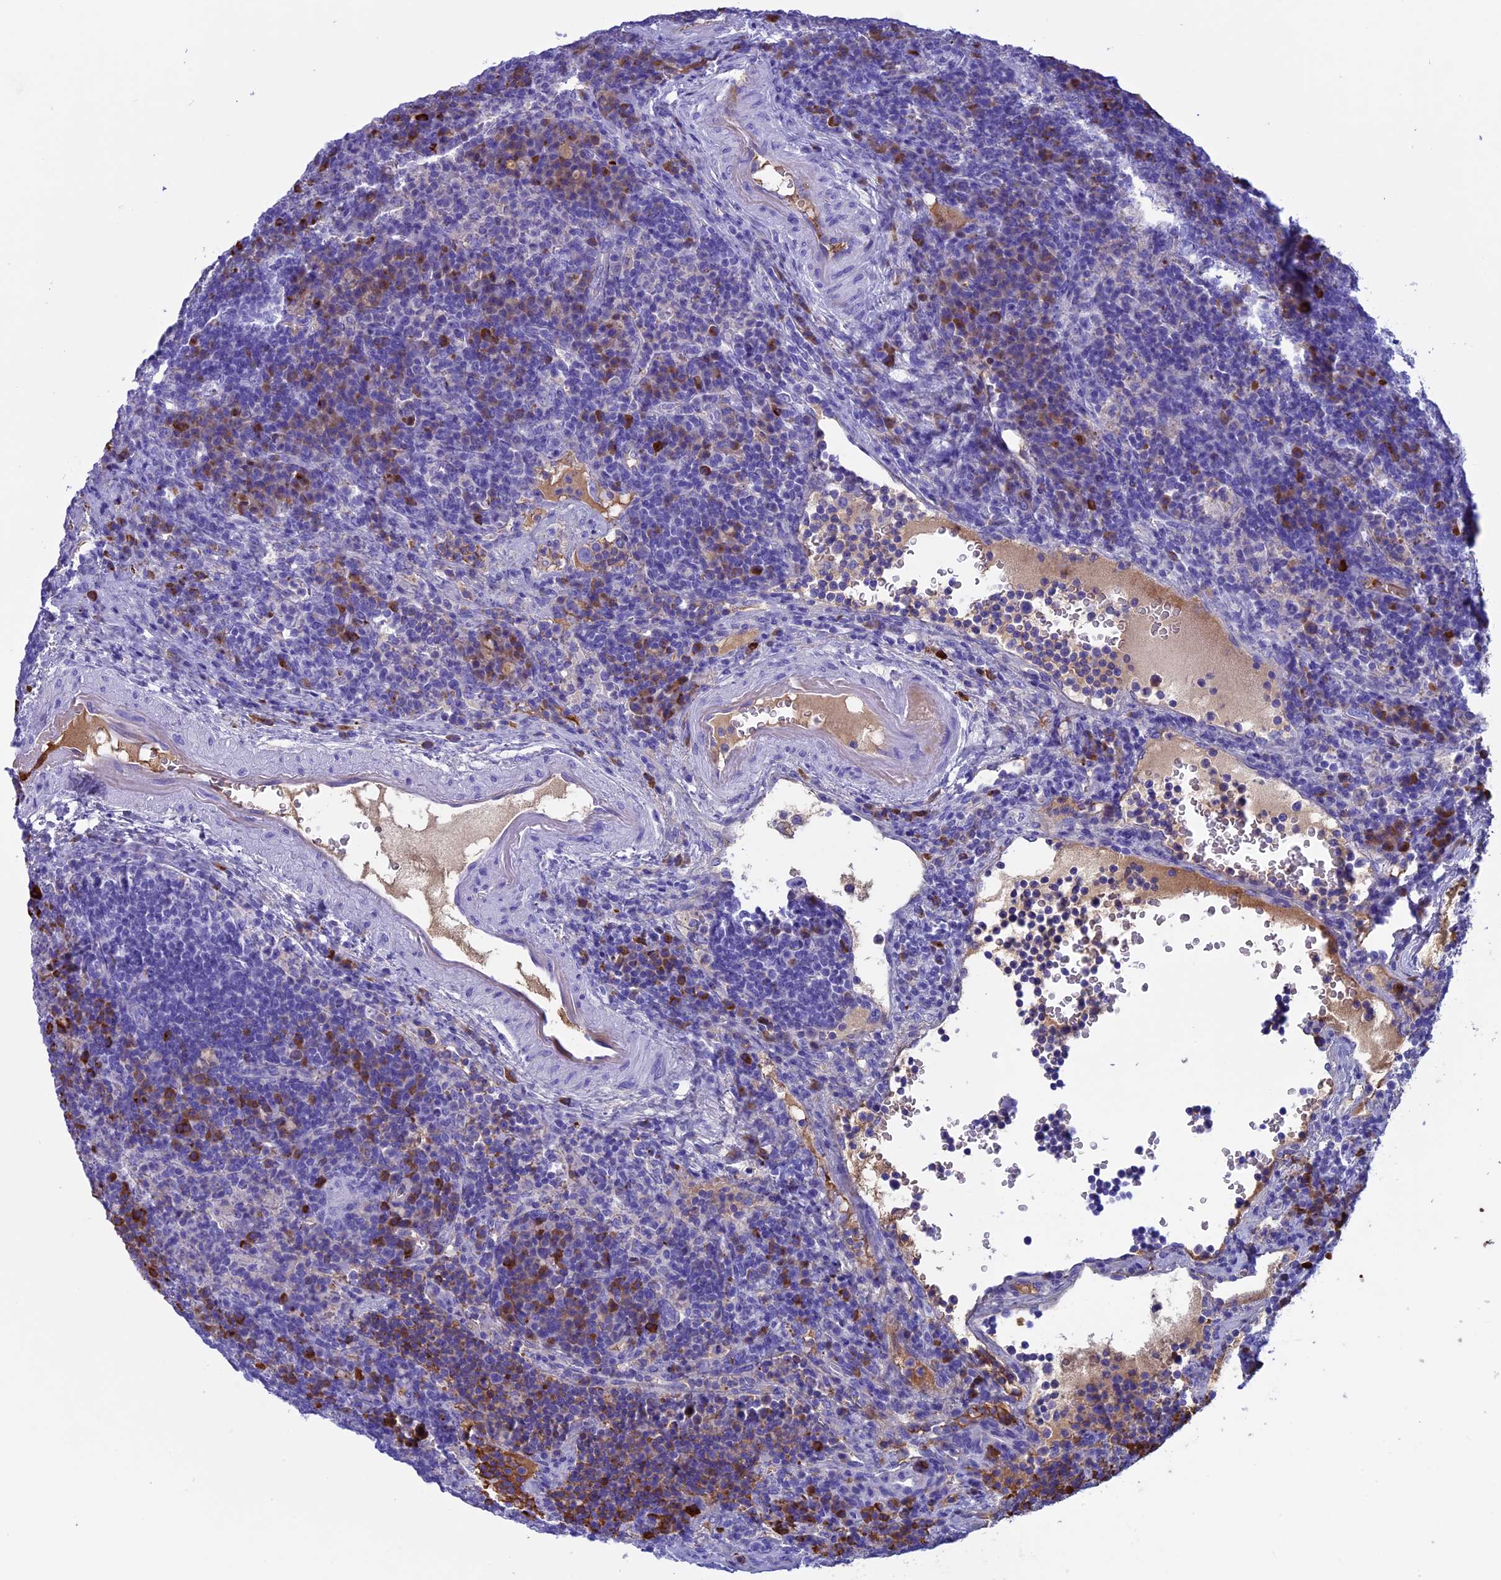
{"staining": {"intensity": "negative", "quantity": "none", "location": "none"}, "tissue": "lymph node", "cell_type": "Germinal center cells", "image_type": "normal", "snomed": [{"axis": "morphology", "description": "Normal tissue, NOS"}, {"axis": "topography", "description": "Lymph node"}], "caption": "There is no significant staining in germinal center cells of lymph node. (Brightfield microscopy of DAB immunohistochemistry (IHC) at high magnification).", "gene": "IGSF6", "patient": {"sex": "female", "age": 70}}